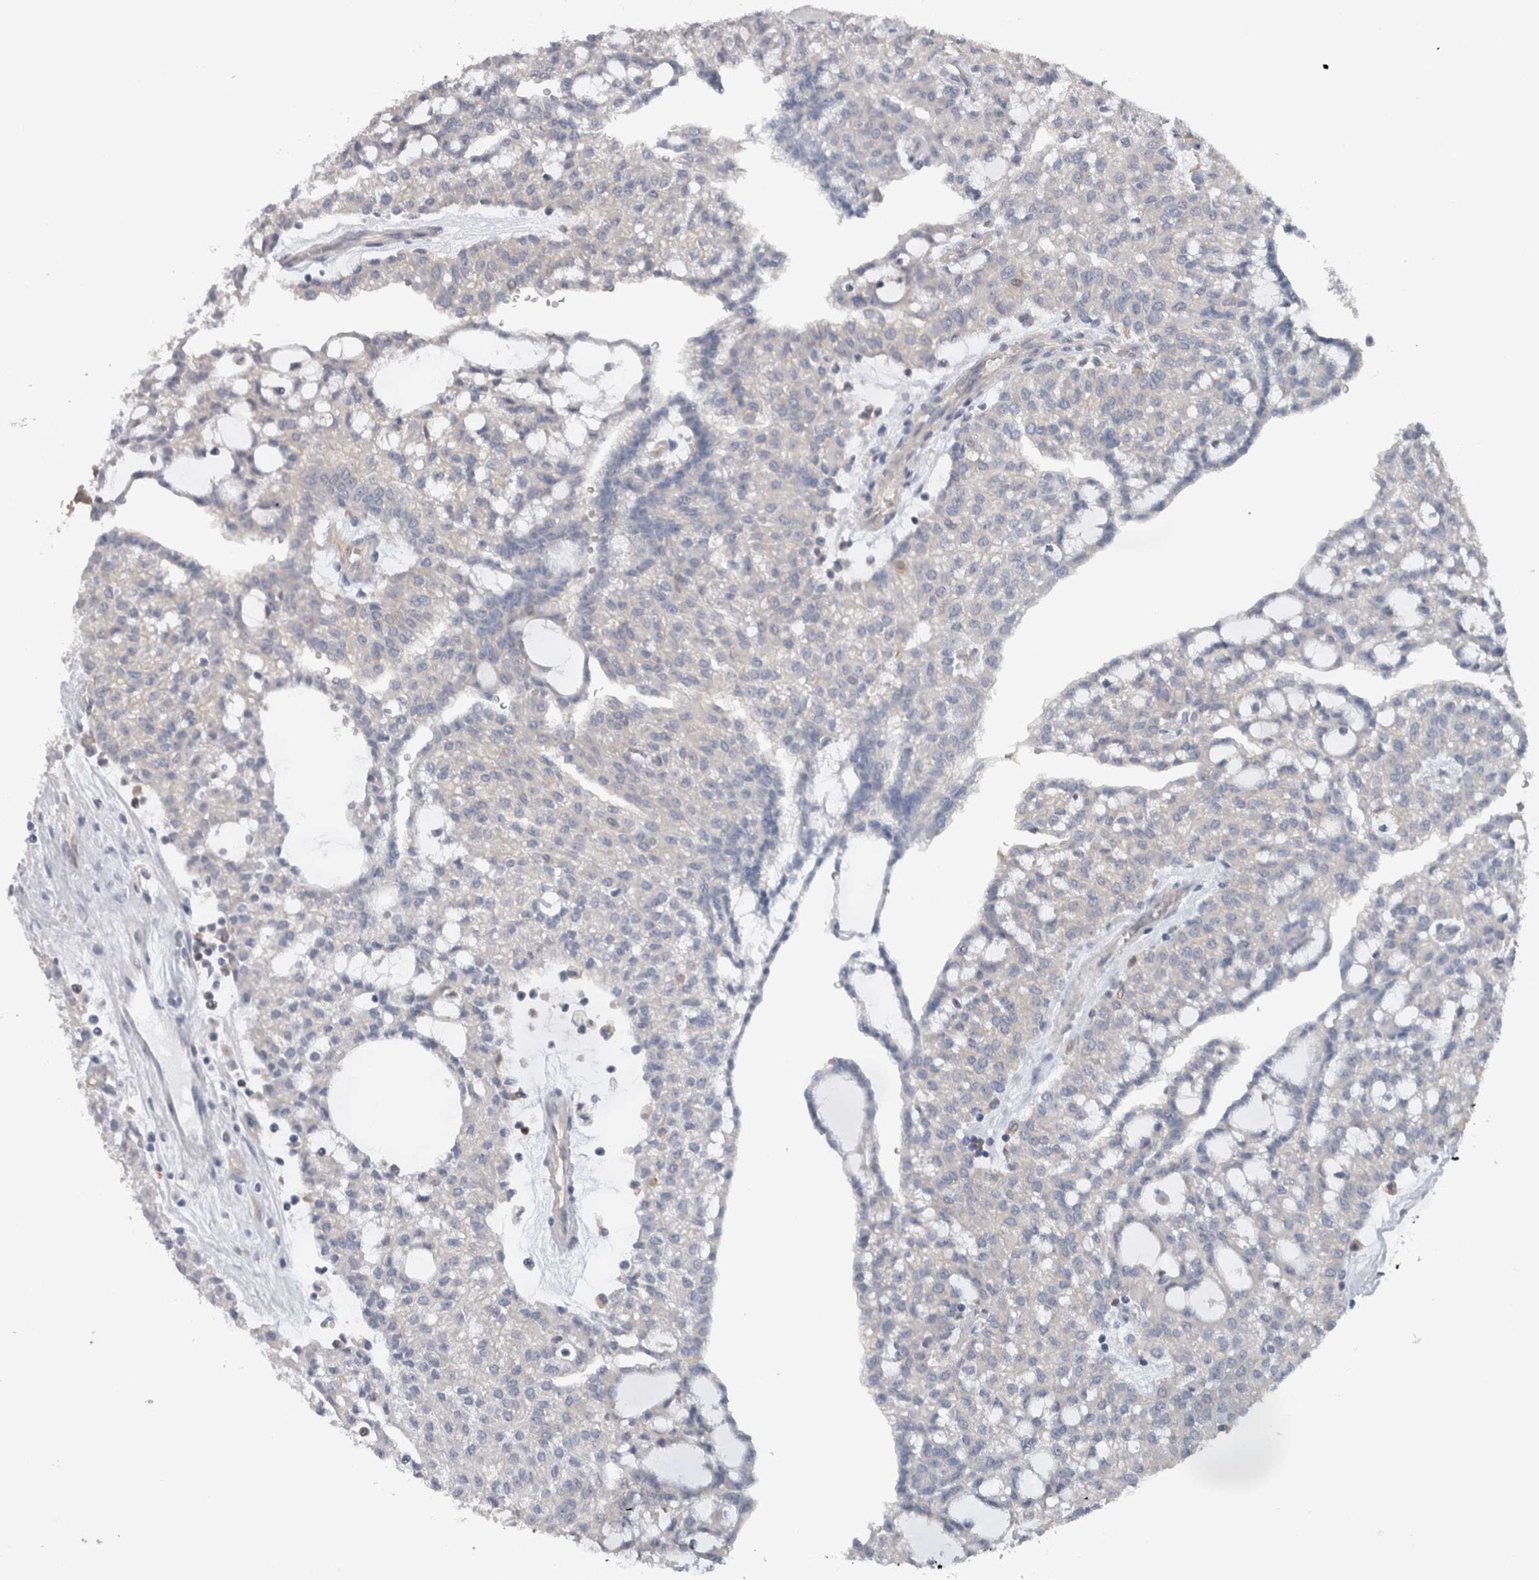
{"staining": {"intensity": "negative", "quantity": "none", "location": "none"}, "tissue": "renal cancer", "cell_type": "Tumor cells", "image_type": "cancer", "snomed": [{"axis": "morphology", "description": "Adenocarcinoma, NOS"}, {"axis": "topography", "description": "Kidney"}], "caption": "There is no significant expression in tumor cells of renal cancer. (Stains: DAB immunohistochemistry with hematoxylin counter stain, Microscopy: brightfield microscopy at high magnification).", "gene": "SCRN1", "patient": {"sex": "male", "age": 63}}